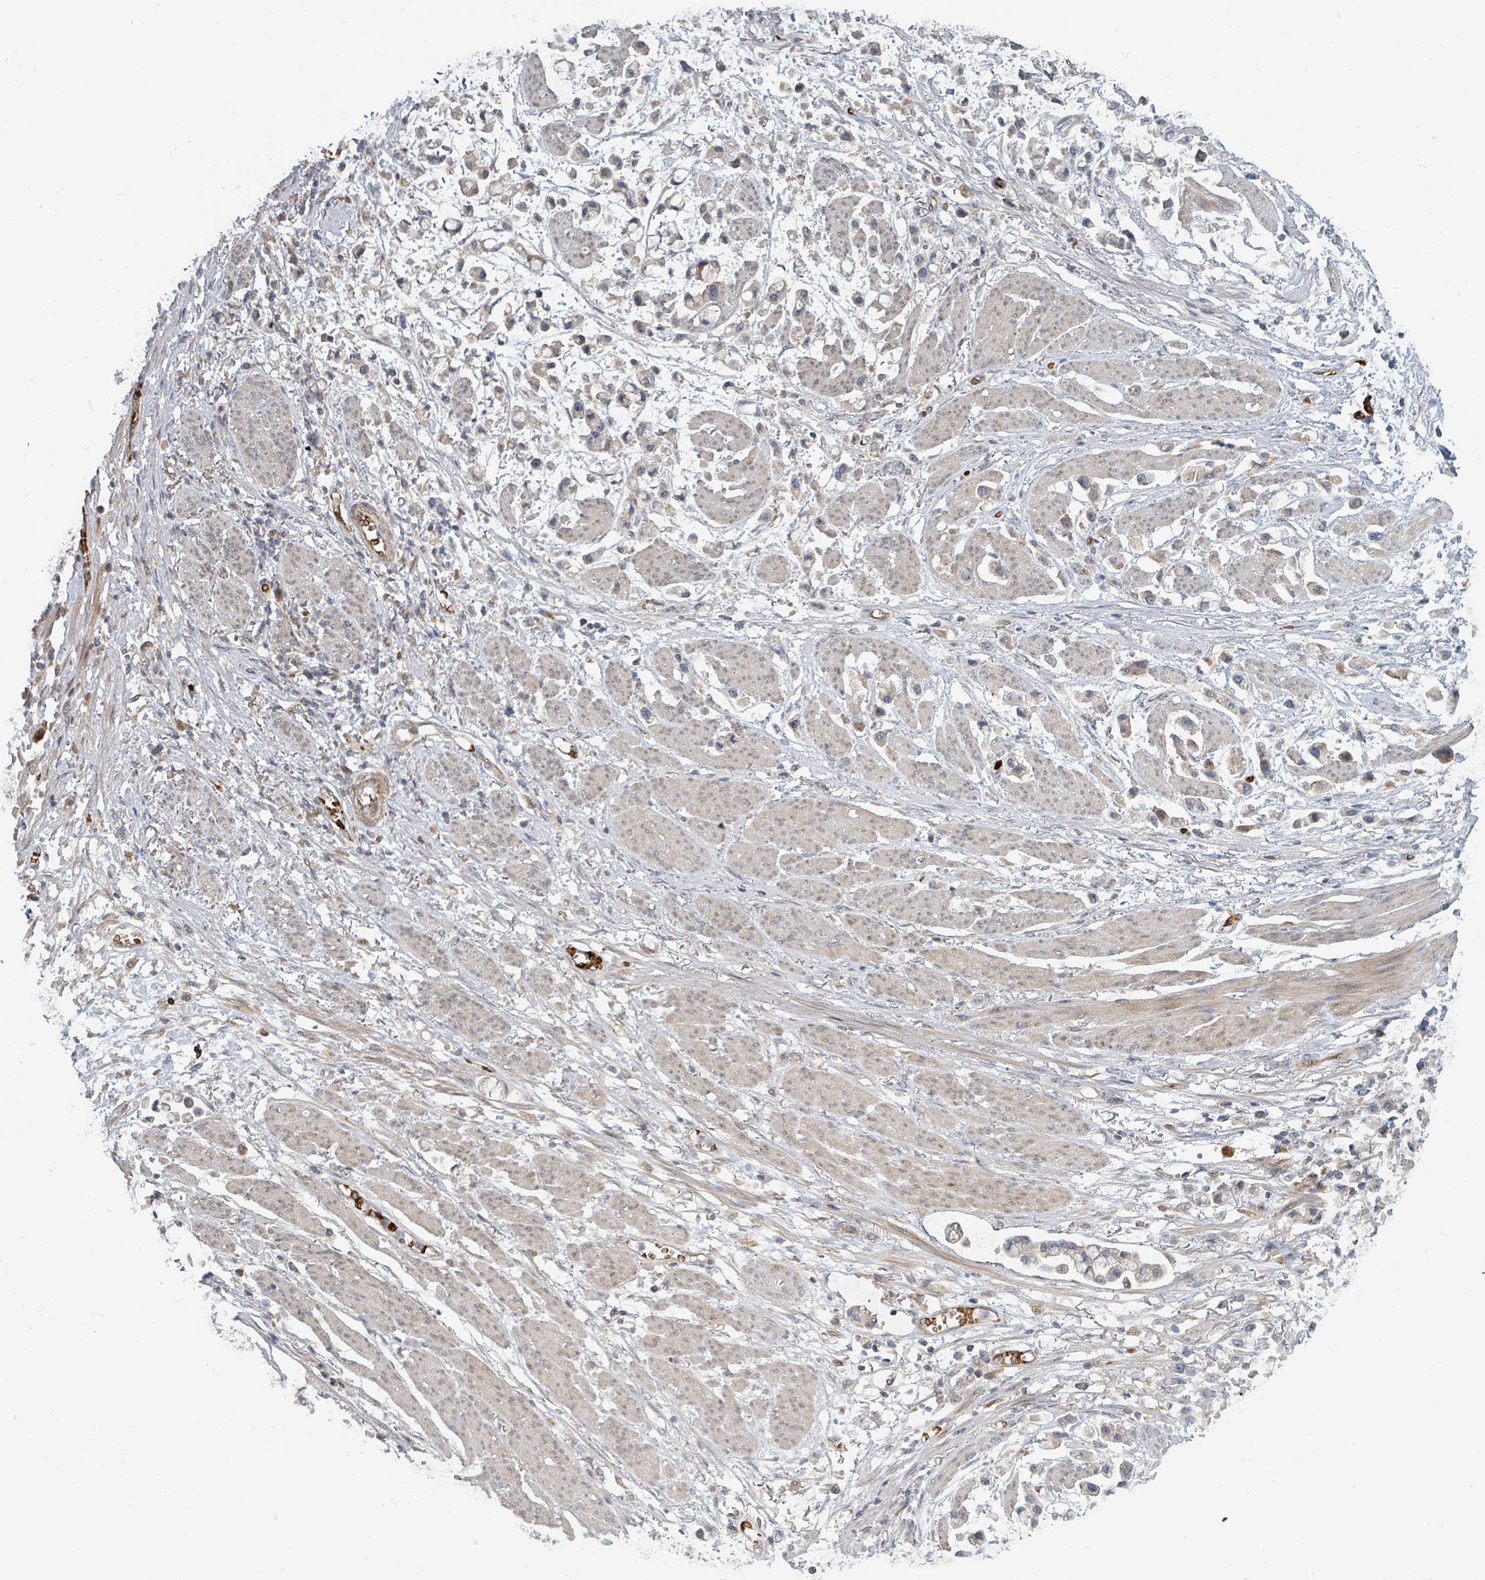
{"staining": {"intensity": "negative", "quantity": "none", "location": "none"}, "tissue": "stomach cancer", "cell_type": "Tumor cells", "image_type": "cancer", "snomed": [{"axis": "morphology", "description": "Adenocarcinoma, NOS"}, {"axis": "topography", "description": "Stomach"}], "caption": "IHC micrograph of neoplastic tissue: stomach cancer stained with DAB (3,3'-diaminobenzidine) reveals no significant protein expression in tumor cells.", "gene": "TRPC4AP", "patient": {"sex": "female", "age": 81}}